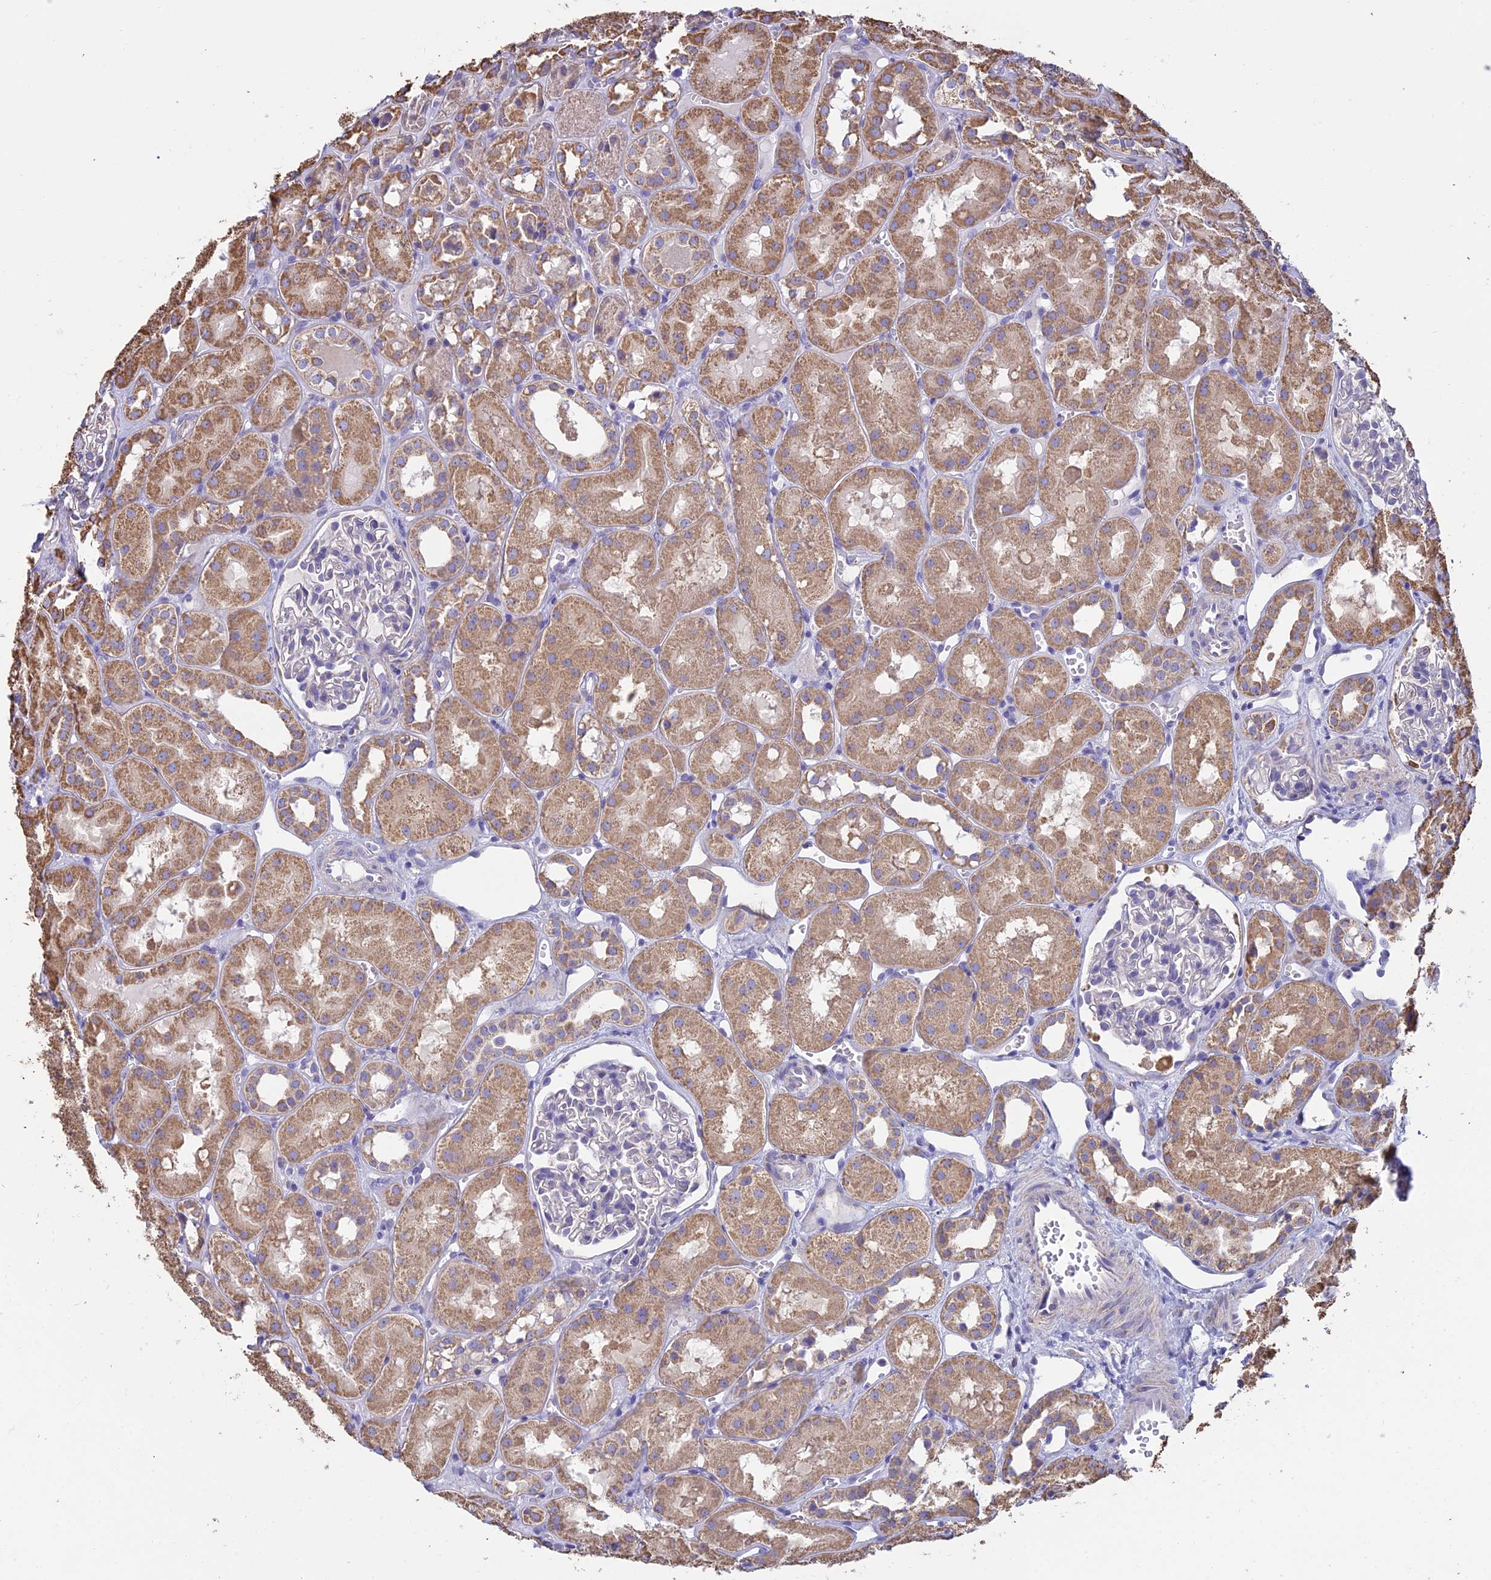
{"staining": {"intensity": "negative", "quantity": "none", "location": "none"}, "tissue": "kidney", "cell_type": "Cells in glomeruli", "image_type": "normal", "snomed": [{"axis": "morphology", "description": "Normal tissue, NOS"}, {"axis": "topography", "description": "Kidney"}], "caption": "Immunohistochemical staining of unremarkable human kidney demonstrates no significant expression in cells in glomeruli.", "gene": "OR2W3", "patient": {"sex": "male", "age": 16}}